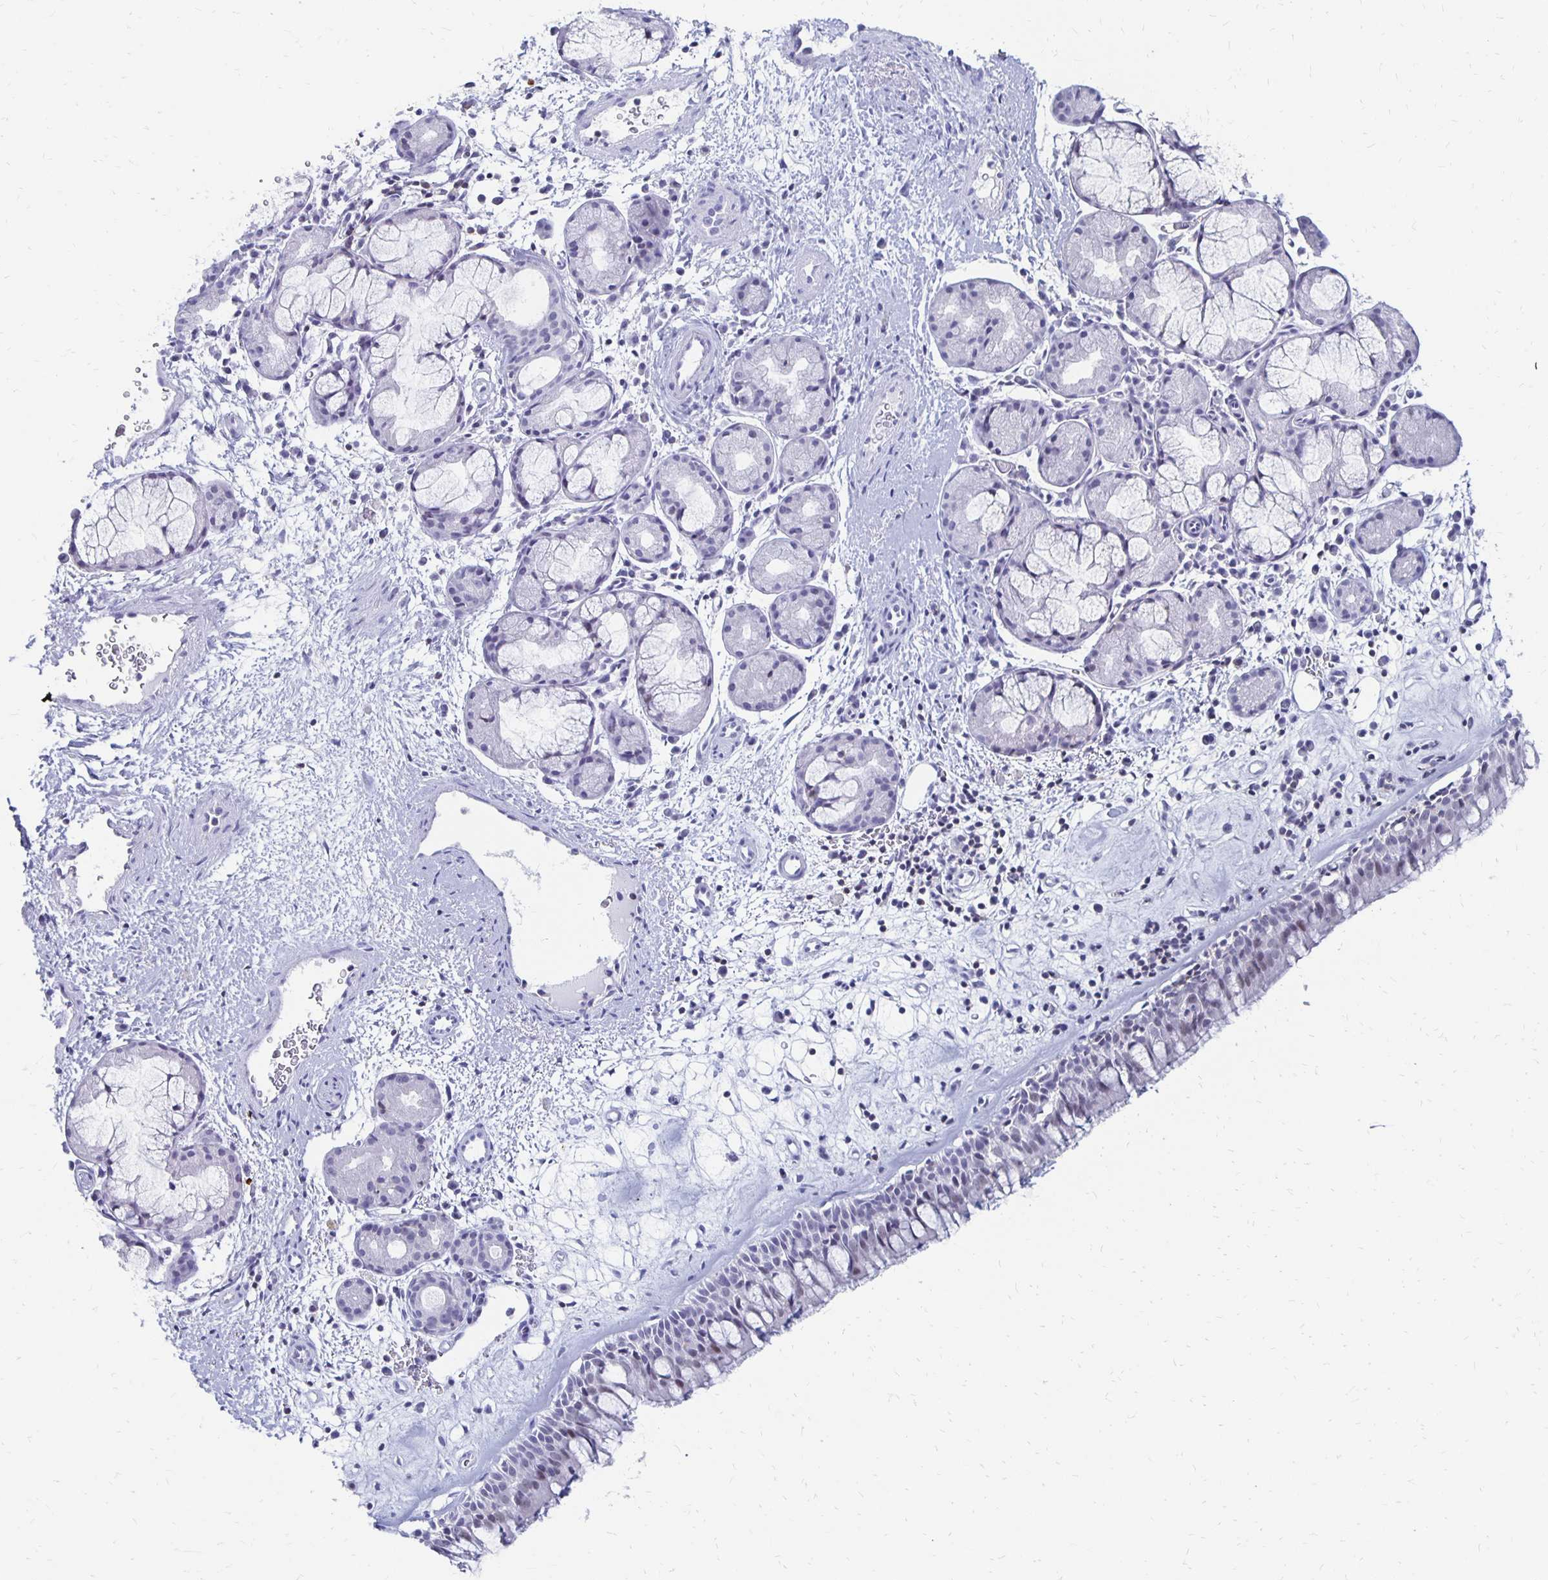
{"staining": {"intensity": "weak", "quantity": "<25%", "location": "nuclear"}, "tissue": "nasopharynx", "cell_type": "Respiratory epithelial cells", "image_type": "normal", "snomed": [{"axis": "morphology", "description": "Normal tissue, NOS"}, {"axis": "topography", "description": "Nasopharynx"}], "caption": "Protein analysis of unremarkable nasopharynx shows no significant staining in respiratory epithelial cells. (IHC, brightfield microscopy, high magnification).", "gene": "SYT2", "patient": {"sex": "male", "age": 65}}